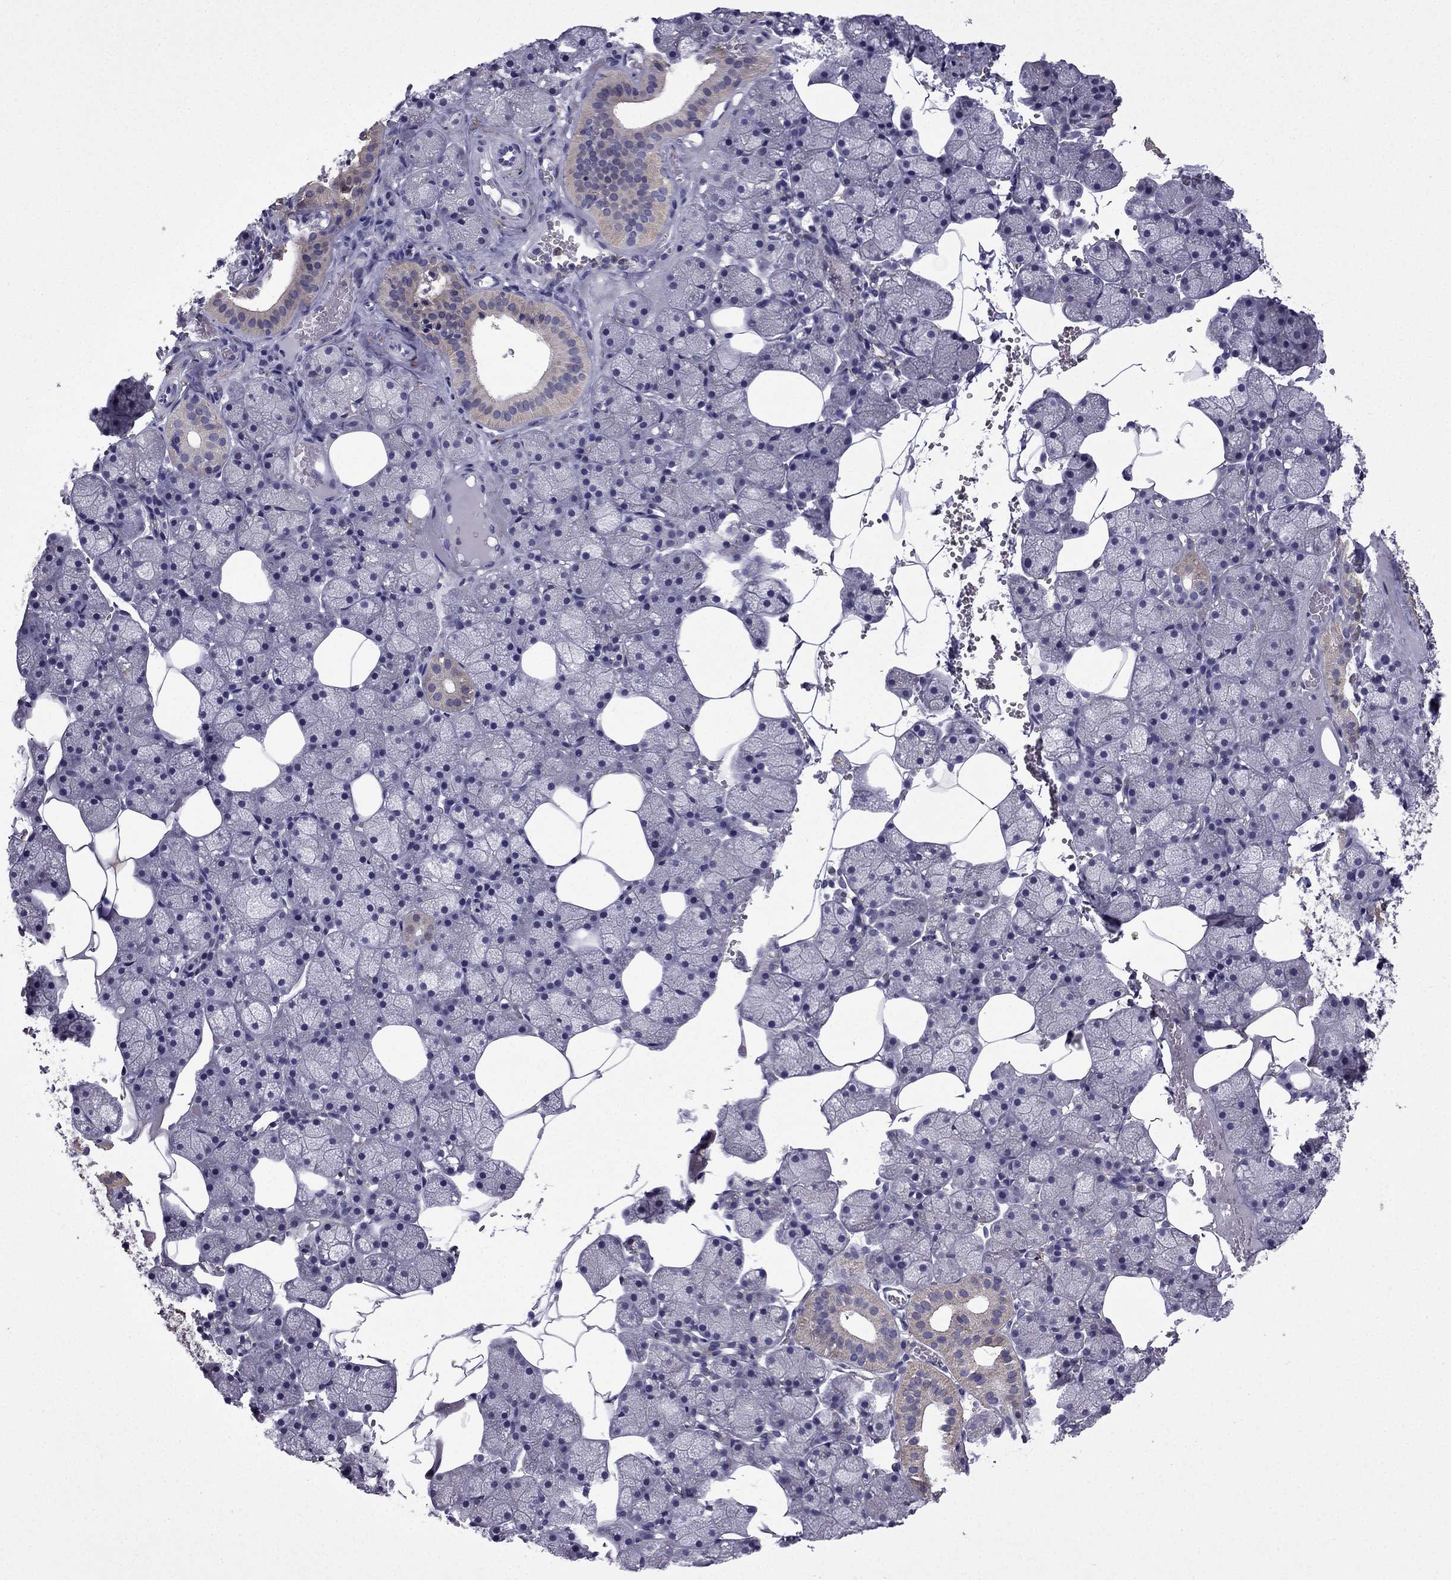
{"staining": {"intensity": "weak", "quantity": "<25%", "location": "cytoplasmic/membranous"}, "tissue": "salivary gland", "cell_type": "Glandular cells", "image_type": "normal", "snomed": [{"axis": "morphology", "description": "Normal tissue, NOS"}, {"axis": "topography", "description": "Salivary gland"}], "caption": "Glandular cells are negative for protein expression in benign human salivary gland. Brightfield microscopy of immunohistochemistry stained with DAB (brown) and hematoxylin (blue), captured at high magnification.", "gene": "SLC6A2", "patient": {"sex": "male", "age": 38}}